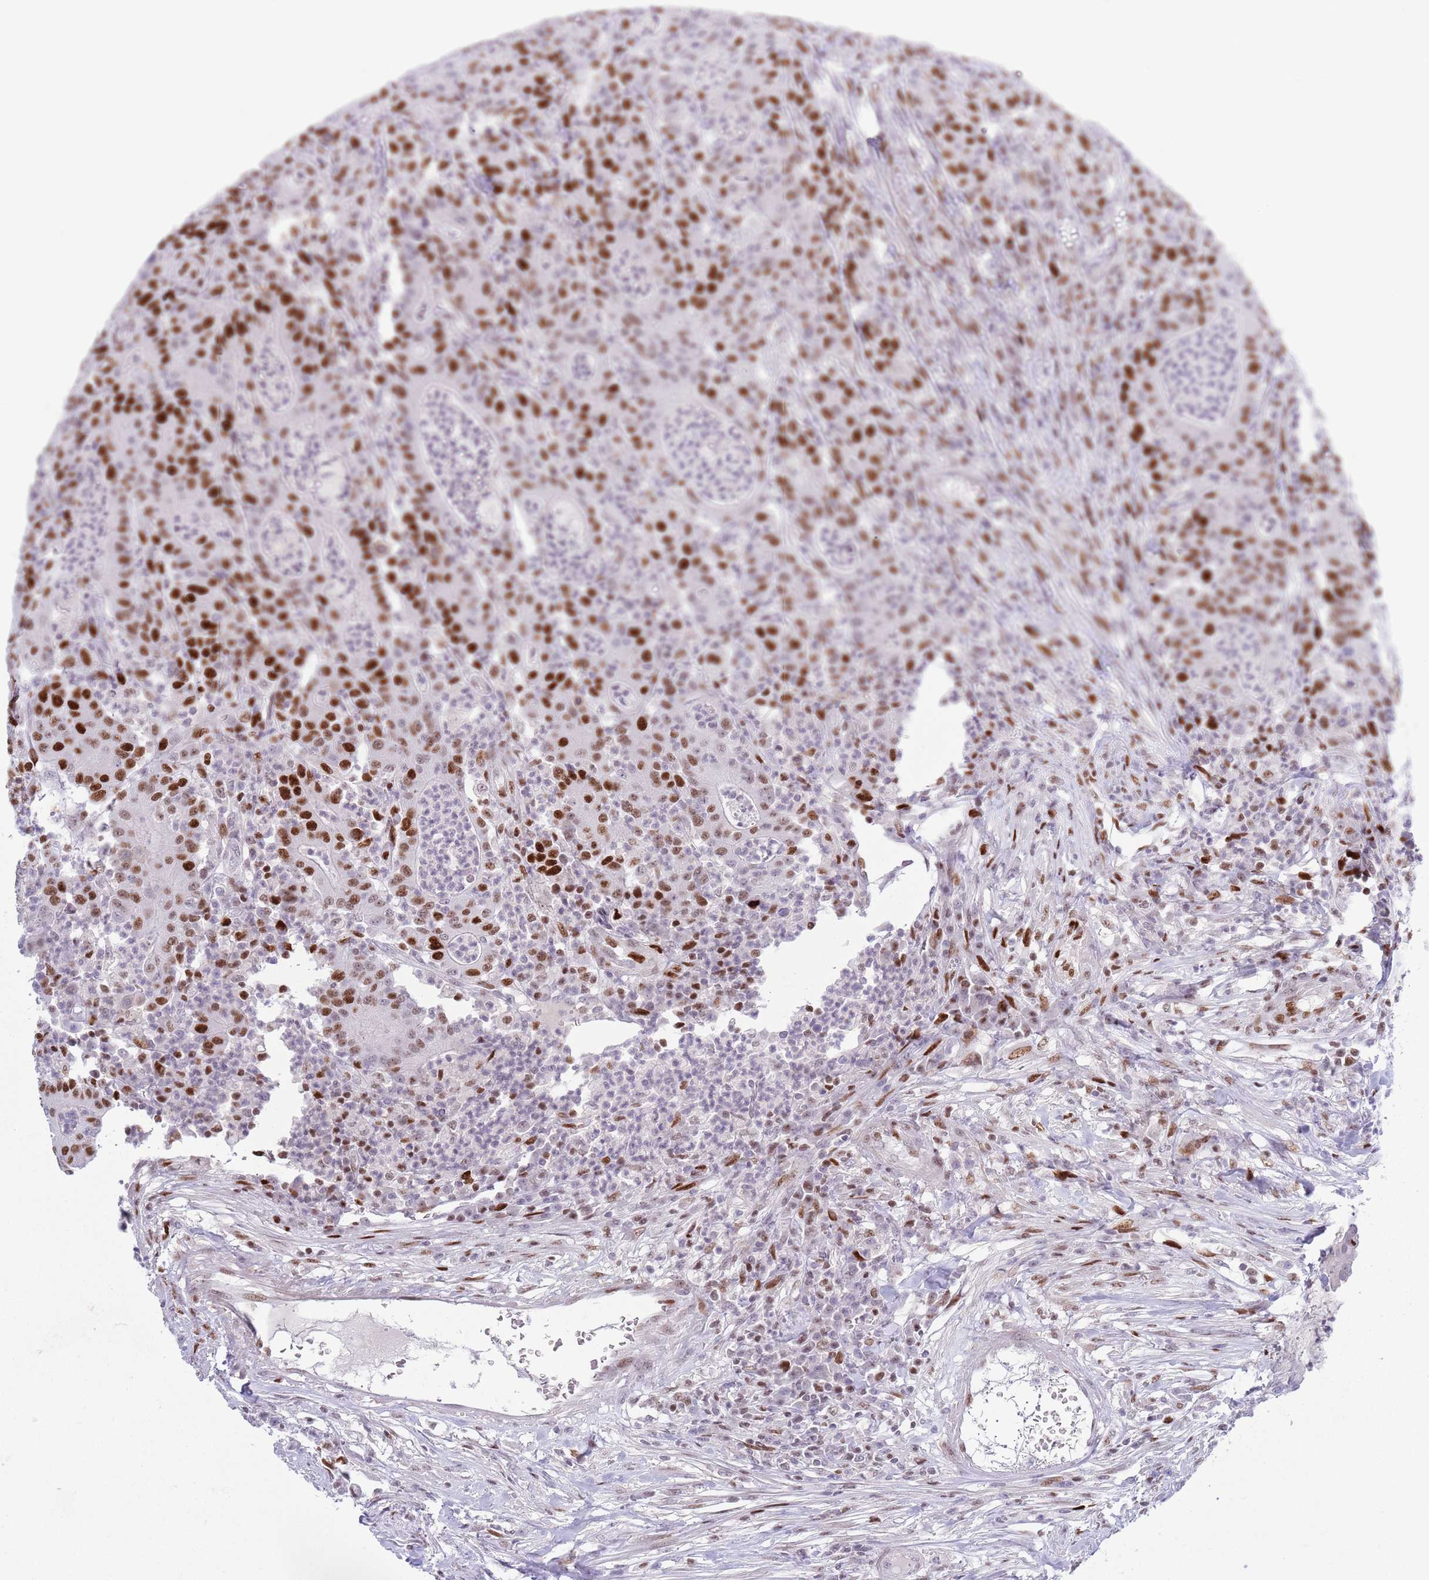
{"staining": {"intensity": "strong", "quantity": "25%-75%", "location": "nuclear"}, "tissue": "colorectal cancer", "cell_type": "Tumor cells", "image_type": "cancer", "snomed": [{"axis": "morphology", "description": "Adenocarcinoma, NOS"}, {"axis": "topography", "description": "Colon"}], "caption": "High-magnification brightfield microscopy of adenocarcinoma (colorectal) stained with DAB (3,3'-diaminobenzidine) (brown) and counterstained with hematoxylin (blue). tumor cells exhibit strong nuclear staining is seen in about25%-75% of cells. (DAB (3,3'-diaminobenzidine) IHC, brown staining for protein, blue staining for nuclei).", "gene": "MFSD10", "patient": {"sex": "male", "age": 83}}